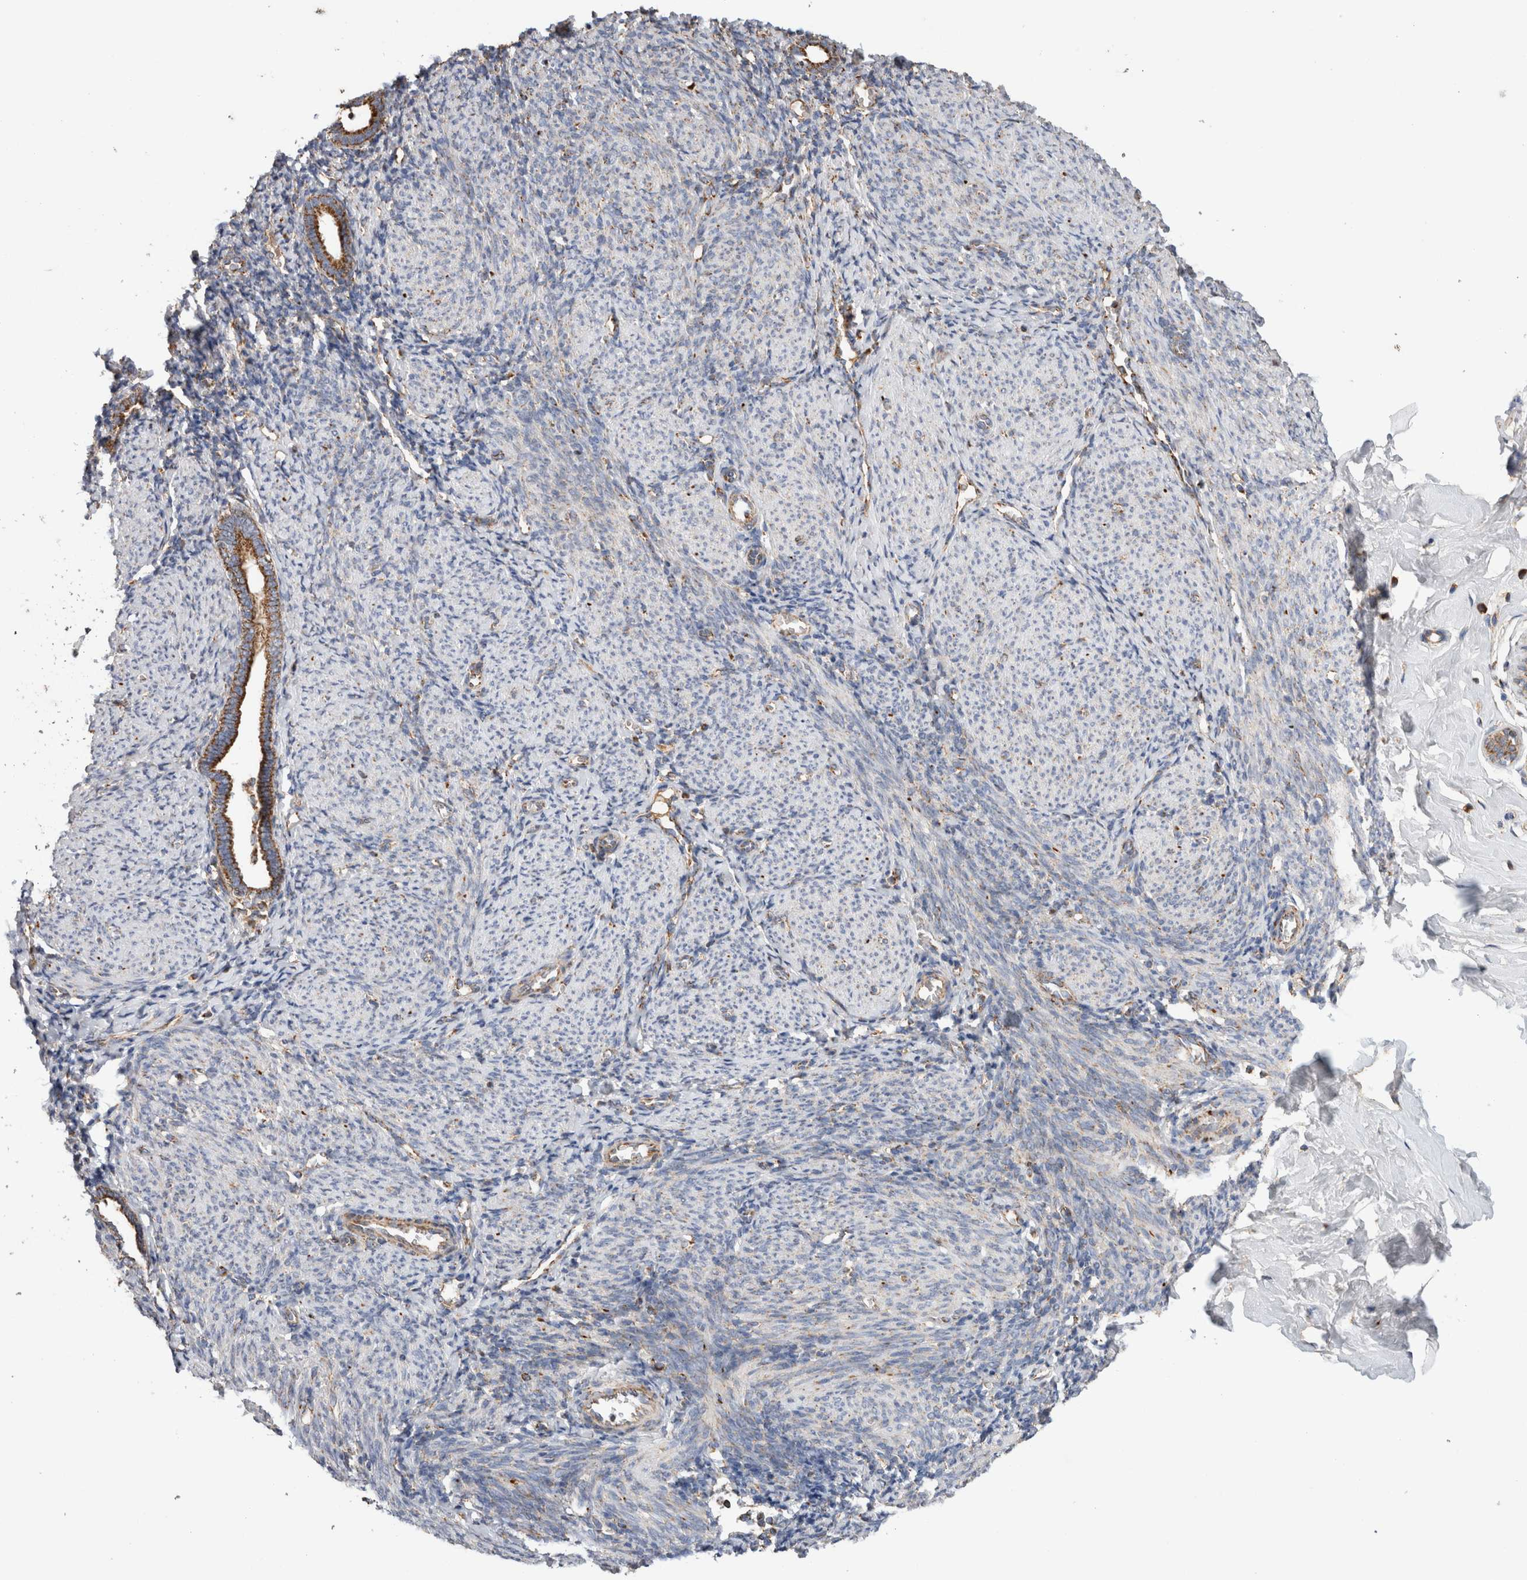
{"staining": {"intensity": "weak", "quantity": "<25%", "location": "cytoplasmic/membranous"}, "tissue": "endometrium", "cell_type": "Cells in endometrial stroma", "image_type": "normal", "snomed": [{"axis": "morphology", "description": "Normal tissue, NOS"}, {"axis": "morphology", "description": "Adenocarcinoma, NOS"}, {"axis": "topography", "description": "Endometrium"}], "caption": "A micrograph of endometrium stained for a protein shows no brown staining in cells in endometrial stroma.", "gene": "IARS2", "patient": {"sex": "female", "age": 57}}